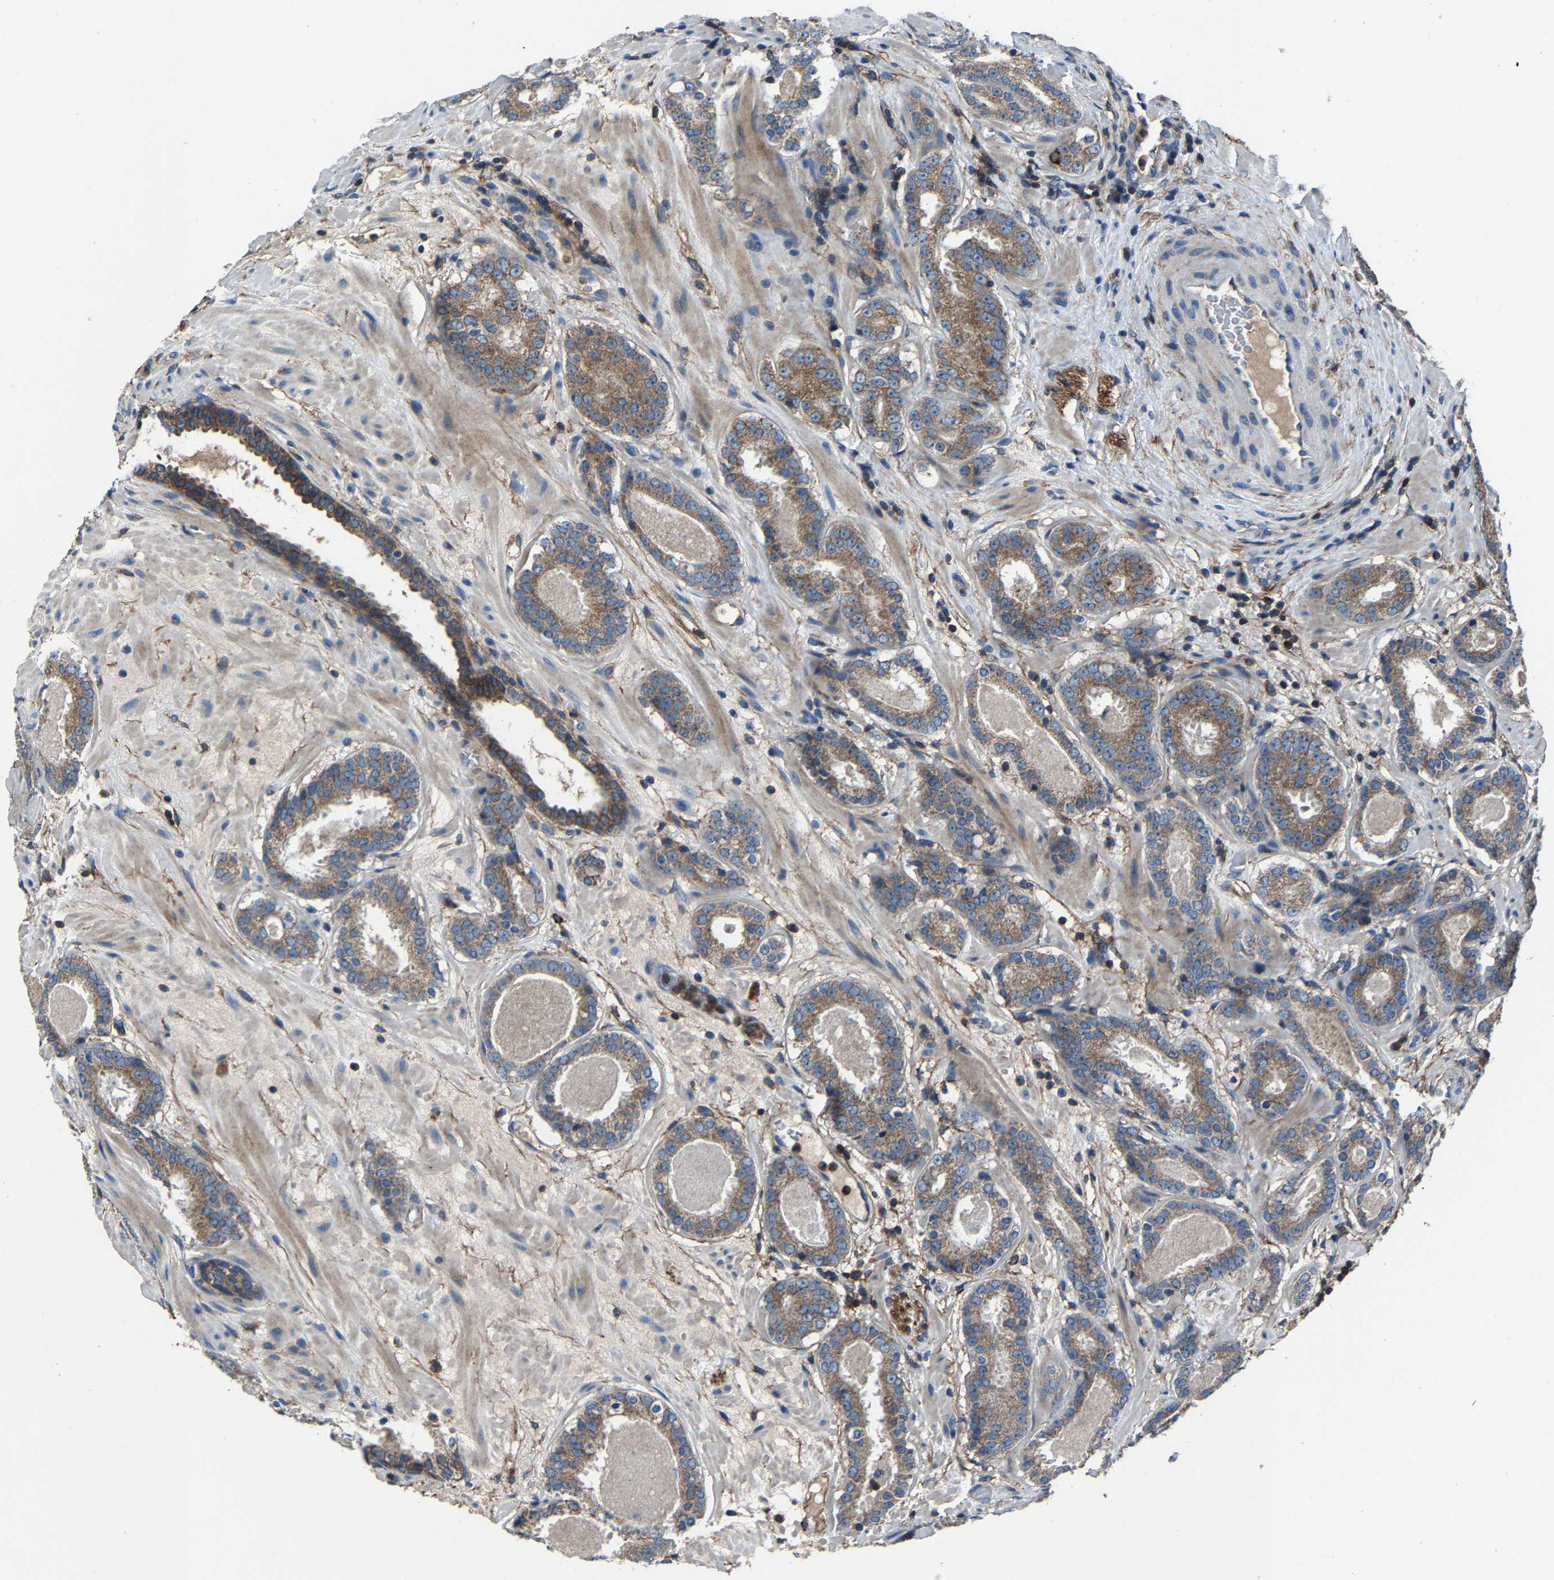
{"staining": {"intensity": "moderate", "quantity": ">75%", "location": "cytoplasmic/membranous"}, "tissue": "prostate cancer", "cell_type": "Tumor cells", "image_type": "cancer", "snomed": [{"axis": "morphology", "description": "Adenocarcinoma, Low grade"}, {"axis": "topography", "description": "Prostate"}], "caption": "Human adenocarcinoma (low-grade) (prostate) stained with a protein marker demonstrates moderate staining in tumor cells.", "gene": "KIAA1958", "patient": {"sex": "male", "age": 69}}